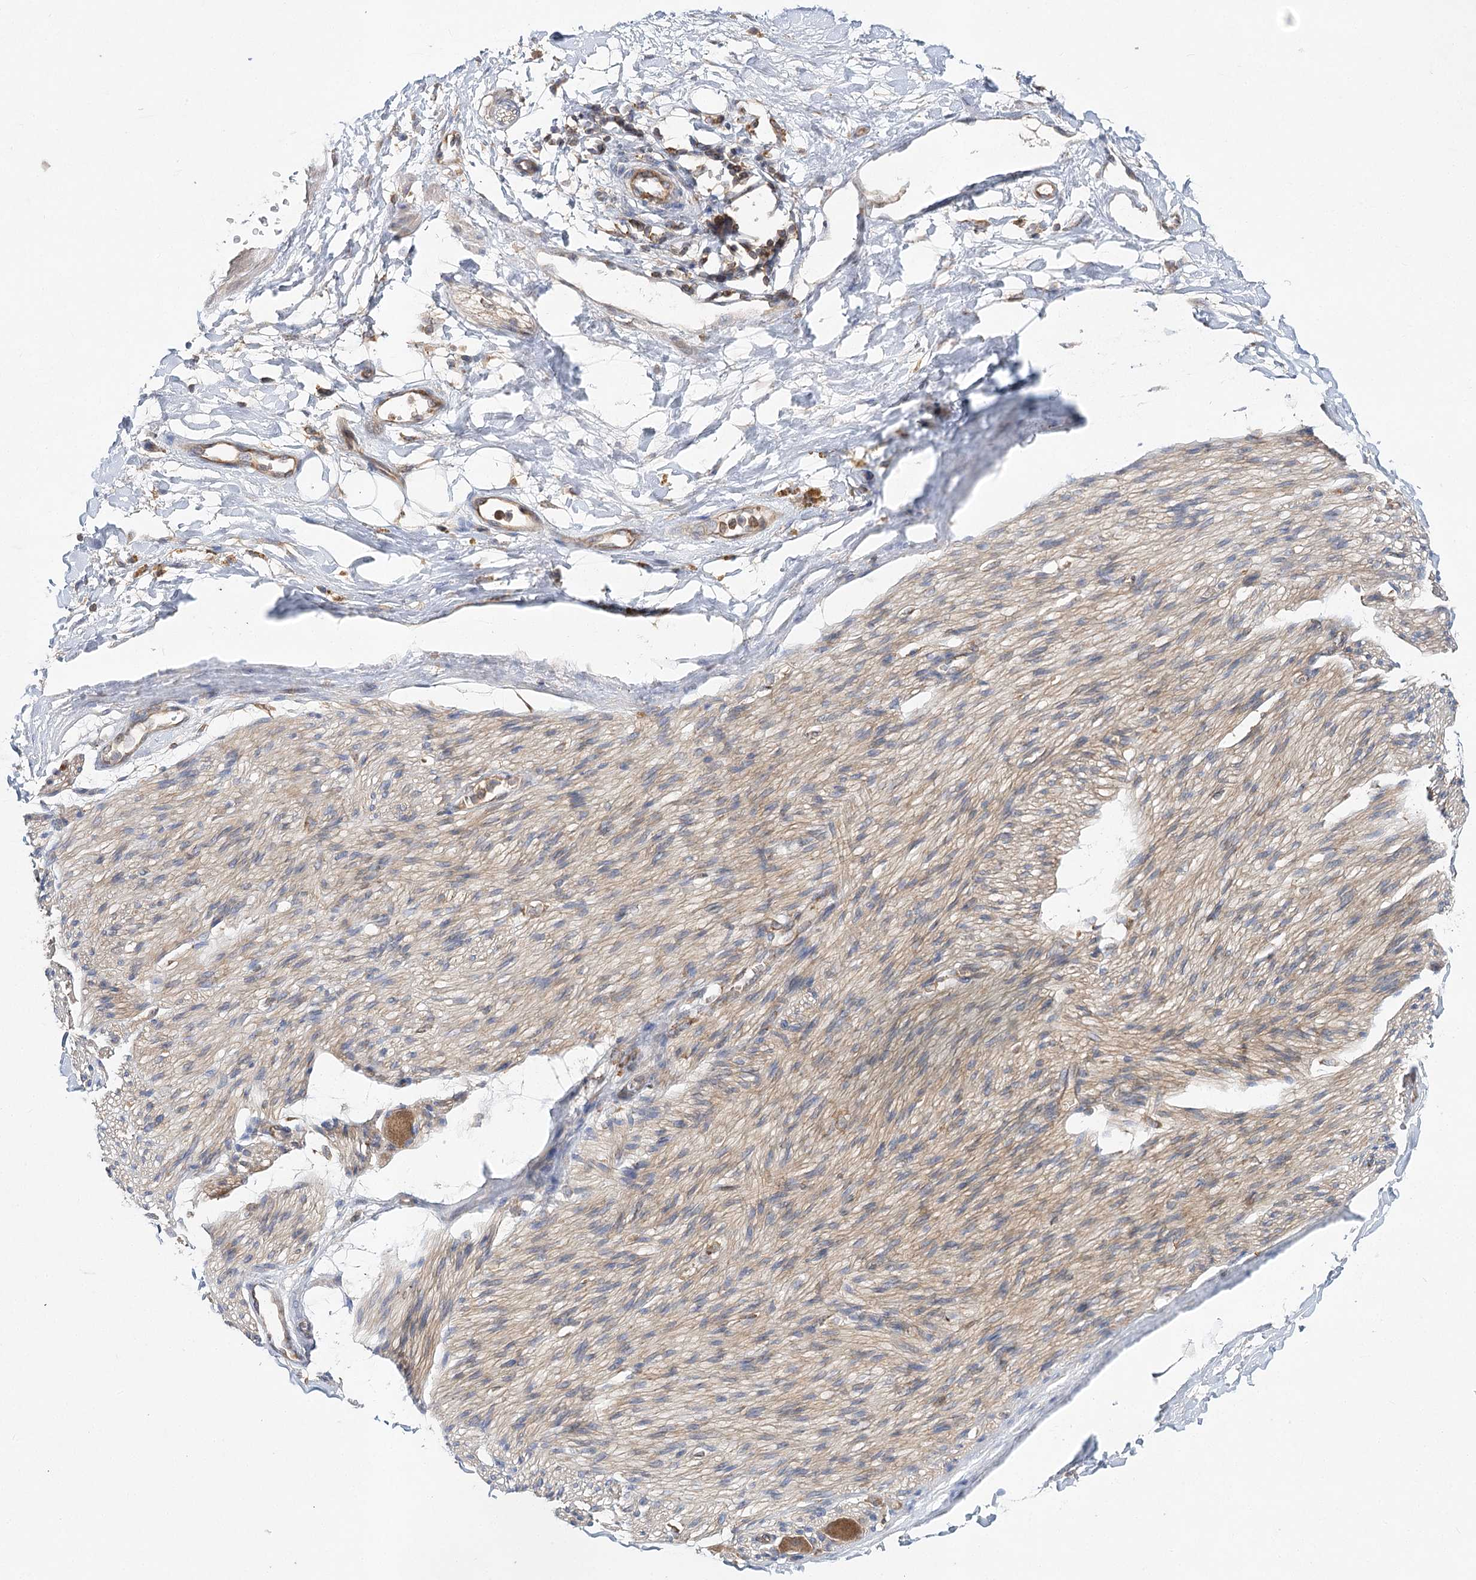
{"staining": {"intensity": "negative", "quantity": "none", "location": "none"}, "tissue": "adipose tissue", "cell_type": "Adipocytes", "image_type": "normal", "snomed": [{"axis": "morphology", "description": "Normal tissue, NOS"}, {"axis": "topography", "description": "Kidney"}, {"axis": "topography", "description": "Peripheral nerve tissue"}], "caption": "Human adipose tissue stained for a protein using IHC demonstrates no staining in adipocytes.", "gene": "ABRAXAS2", "patient": {"sex": "male", "age": 7}}